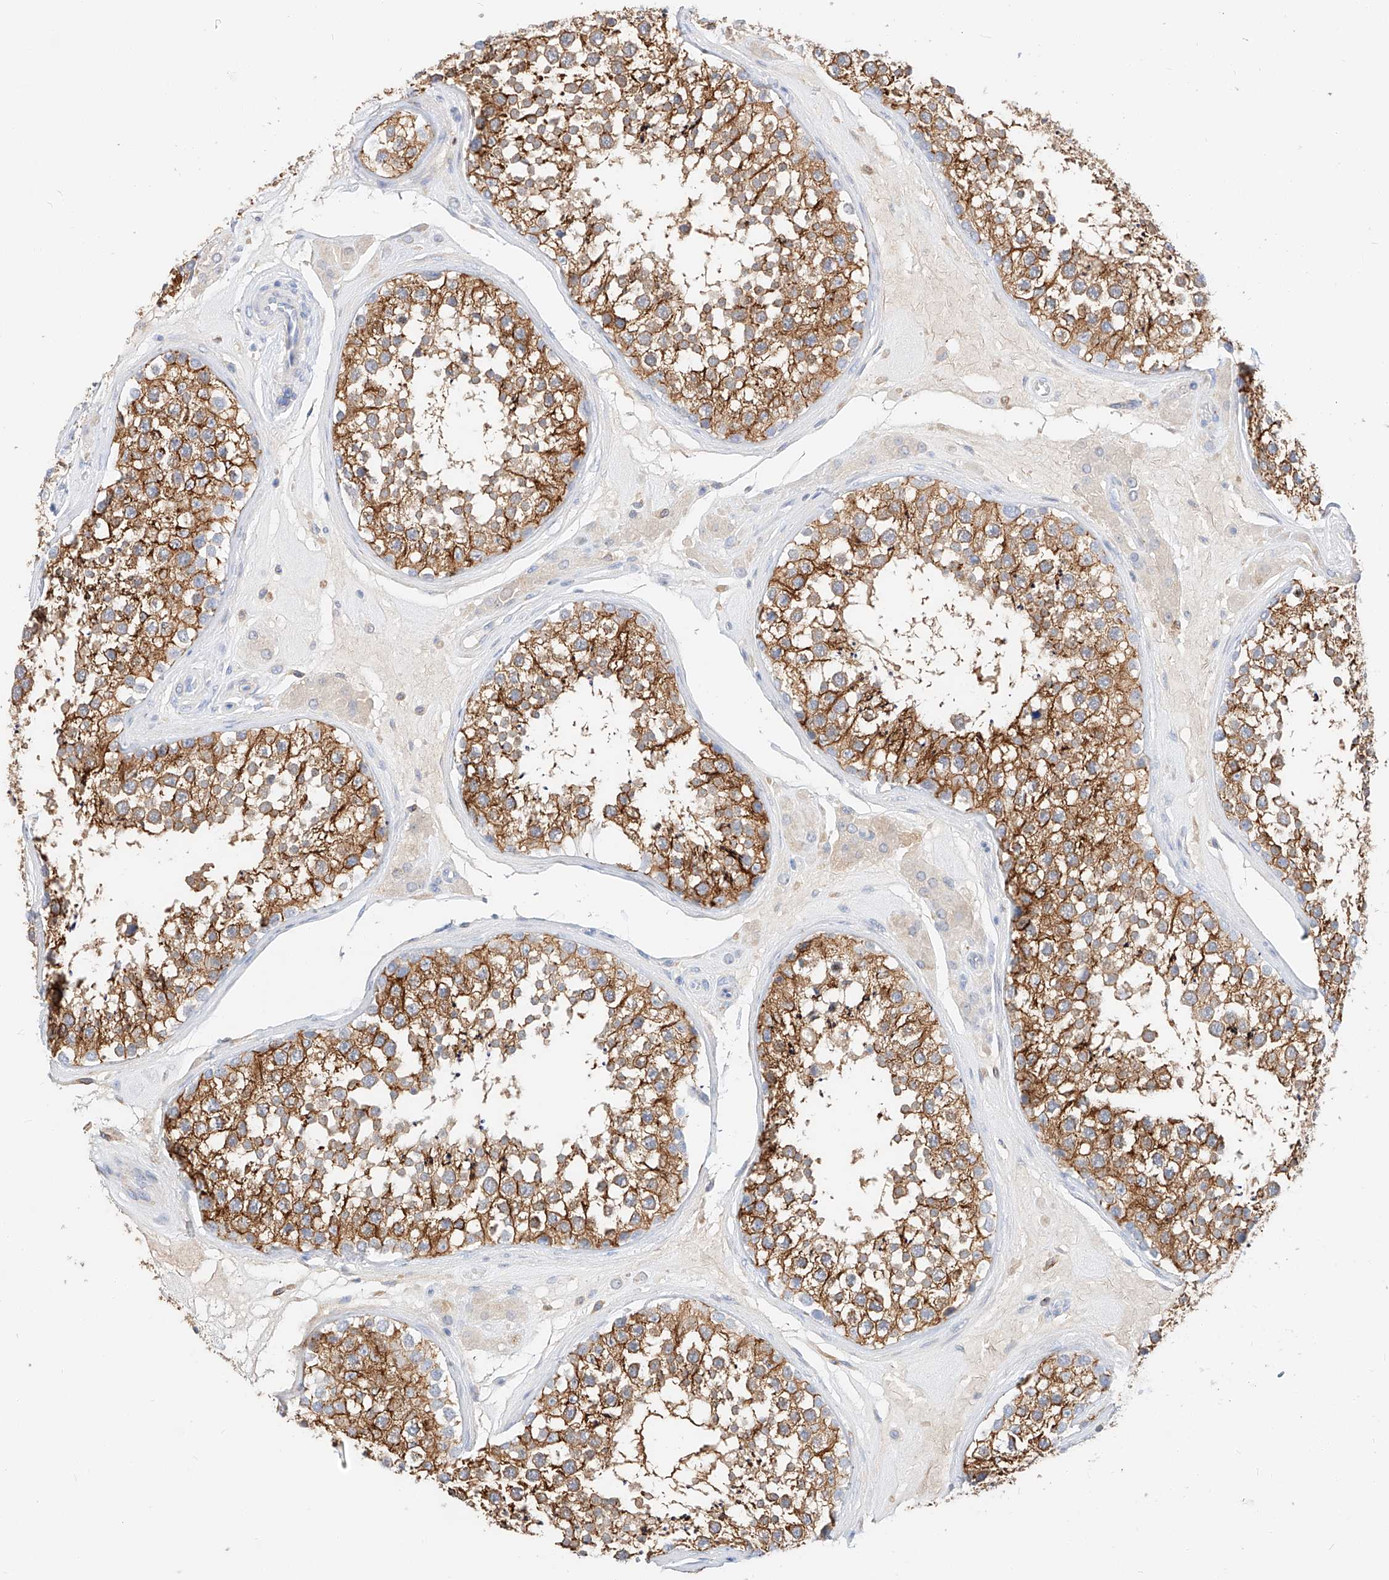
{"staining": {"intensity": "moderate", "quantity": ">75%", "location": "cytoplasmic/membranous"}, "tissue": "testis", "cell_type": "Cells in seminiferous ducts", "image_type": "normal", "snomed": [{"axis": "morphology", "description": "Normal tissue, NOS"}, {"axis": "topography", "description": "Testis"}], "caption": "Immunohistochemistry (DAB (3,3'-diaminobenzidine)) staining of benign testis exhibits moderate cytoplasmic/membranous protein expression in approximately >75% of cells in seminiferous ducts.", "gene": "MAP7", "patient": {"sex": "male", "age": 46}}